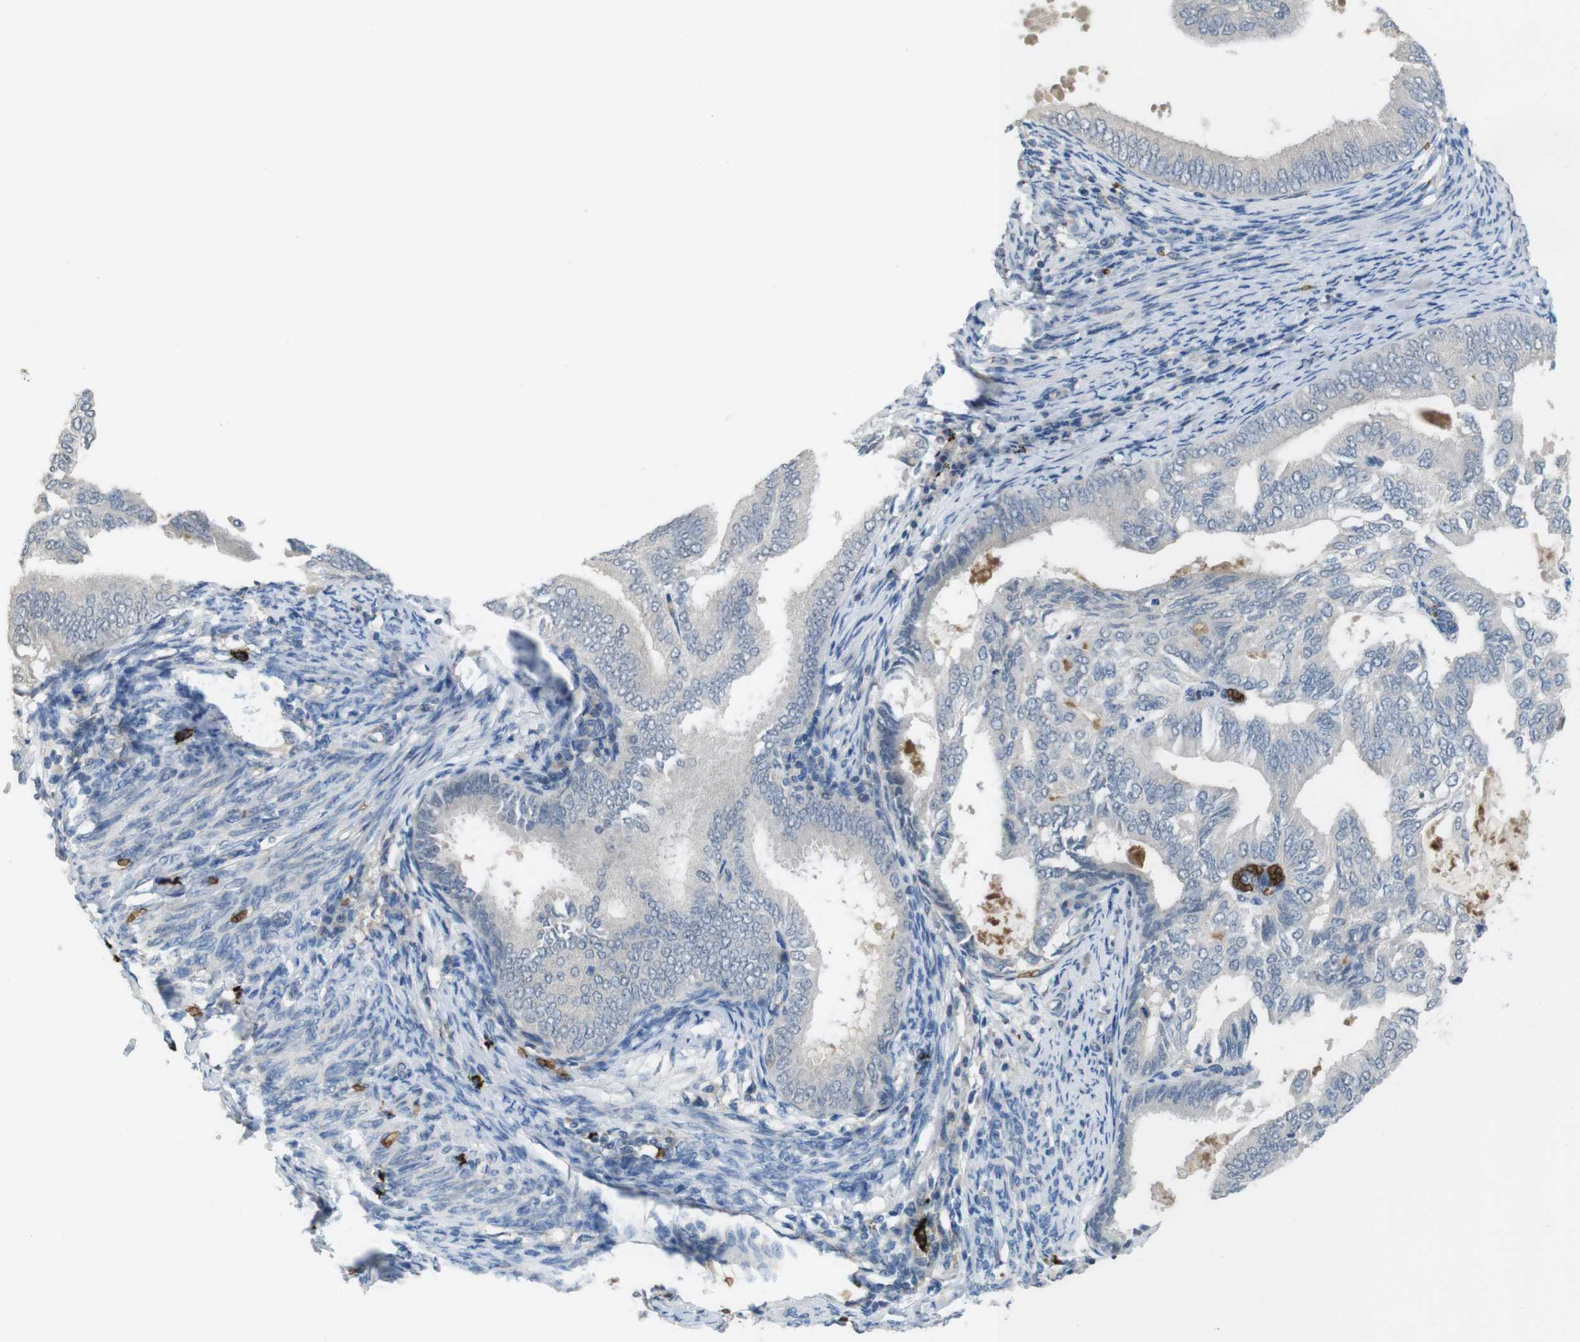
{"staining": {"intensity": "negative", "quantity": "none", "location": "none"}, "tissue": "endometrial cancer", "cell_type": "Tumor cells", "image_type": "cancer", "snomed": [{"axis": "morphology", "description": "Adenocarcinoma, NOS"}, {"axis": "topography", "description": "Endometrium"}], "caption": "Human endometrial cancer stained for a protein using immunohistochemistry (IHC) displays no staining in tumor cells.", "gene": "GYPA", "patient": {"sex": "female", "age": 58}}